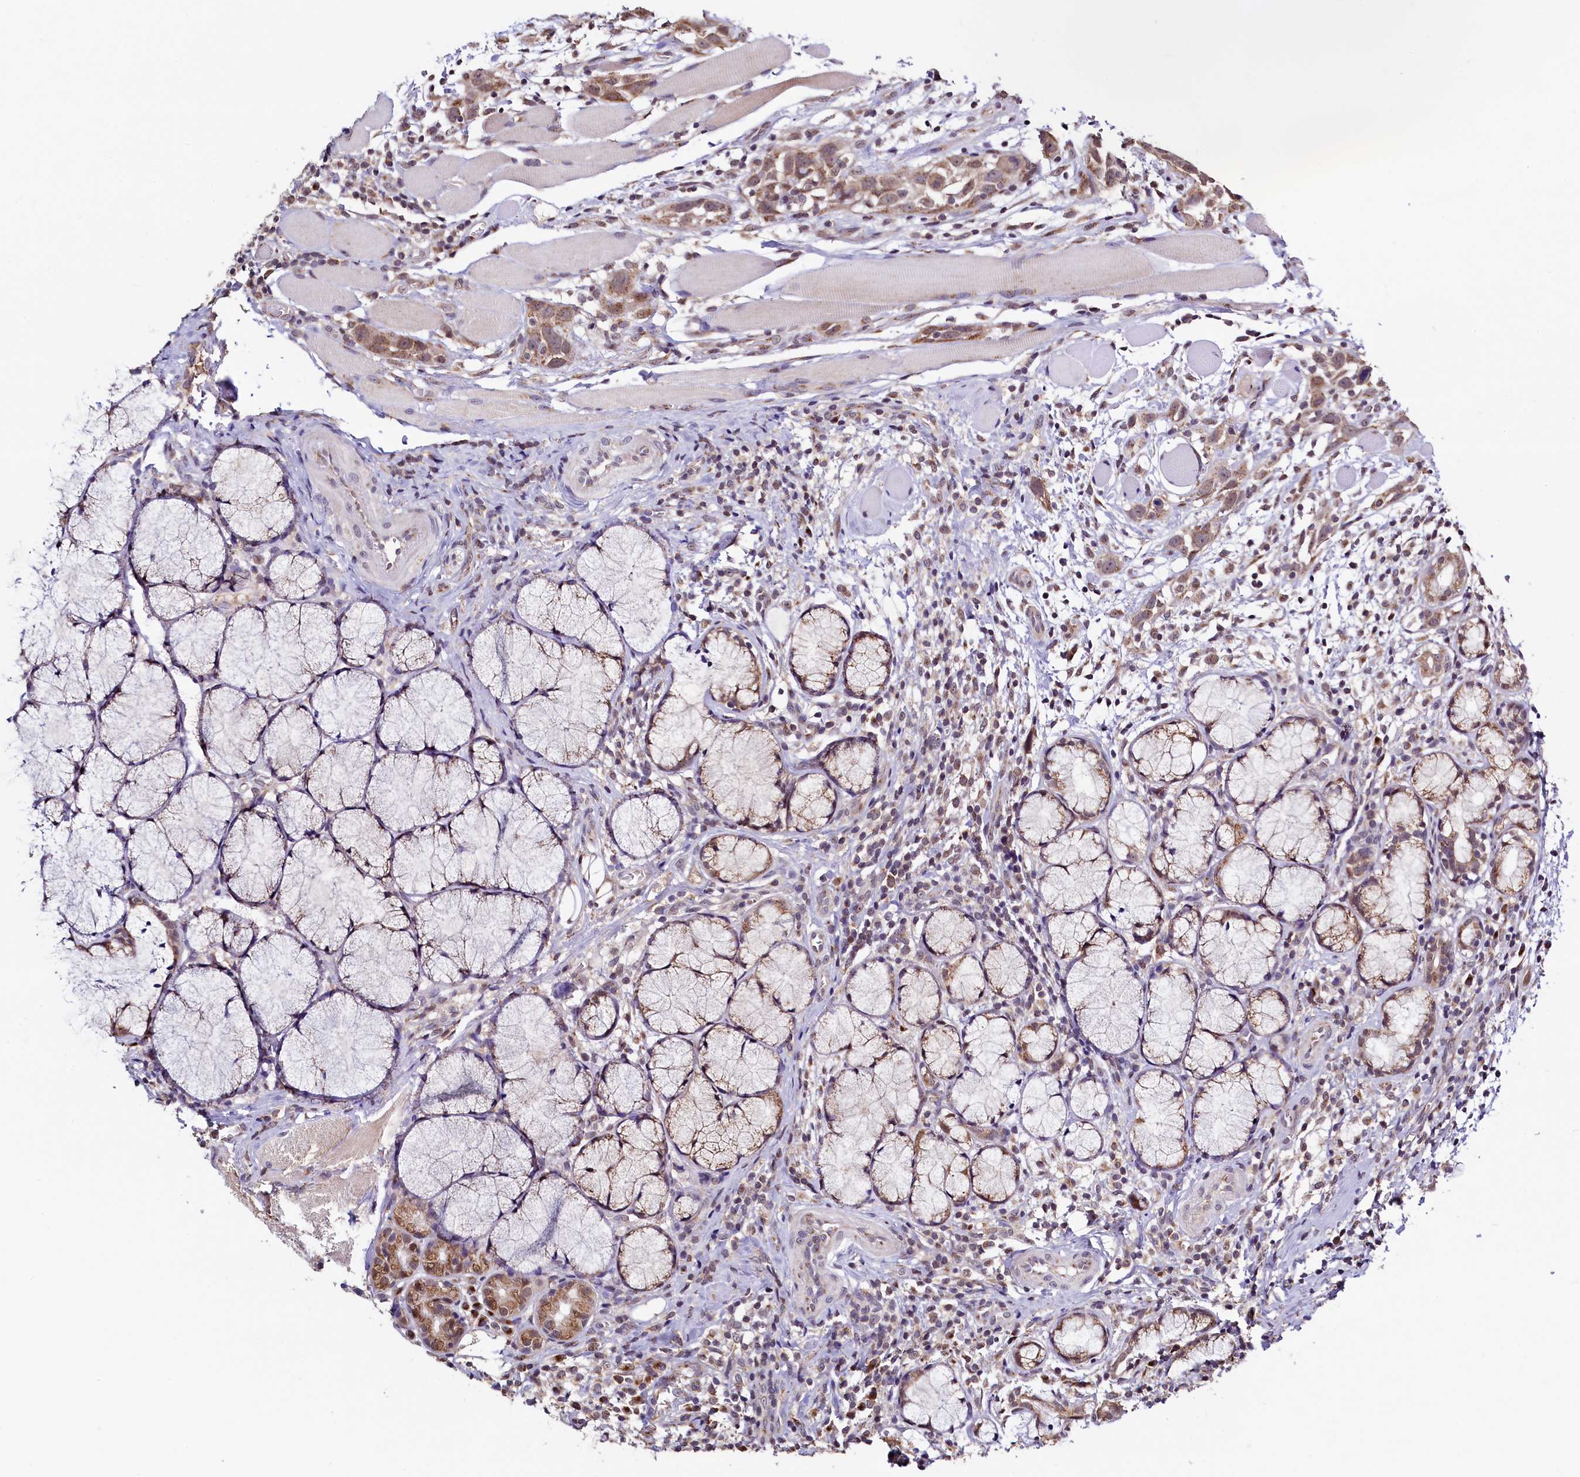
{"staining": {"intensity": "moderate", "quantity": ">75%", "location": "cytoplasmic/membranous"}, "tissue": "head and neck cancer", "cell_type": "Tumor cells", "image_type": "cancer", "snomed": [{"axis": "morphology", "description": "Squamous cell carcinoma, NOS"}, {"axis": "topography", "description": "Oral tissue"}, {"axis": "topography", "description": "Head-Neck"}], "caption": "A brown stain shows moderate cytoplasmic/membranous expression of a protein in squamous cell carcinoma (head and neck) tumor cells.", "gene": "SEC24C", "patient": {"sex": "female", "age": 50}}